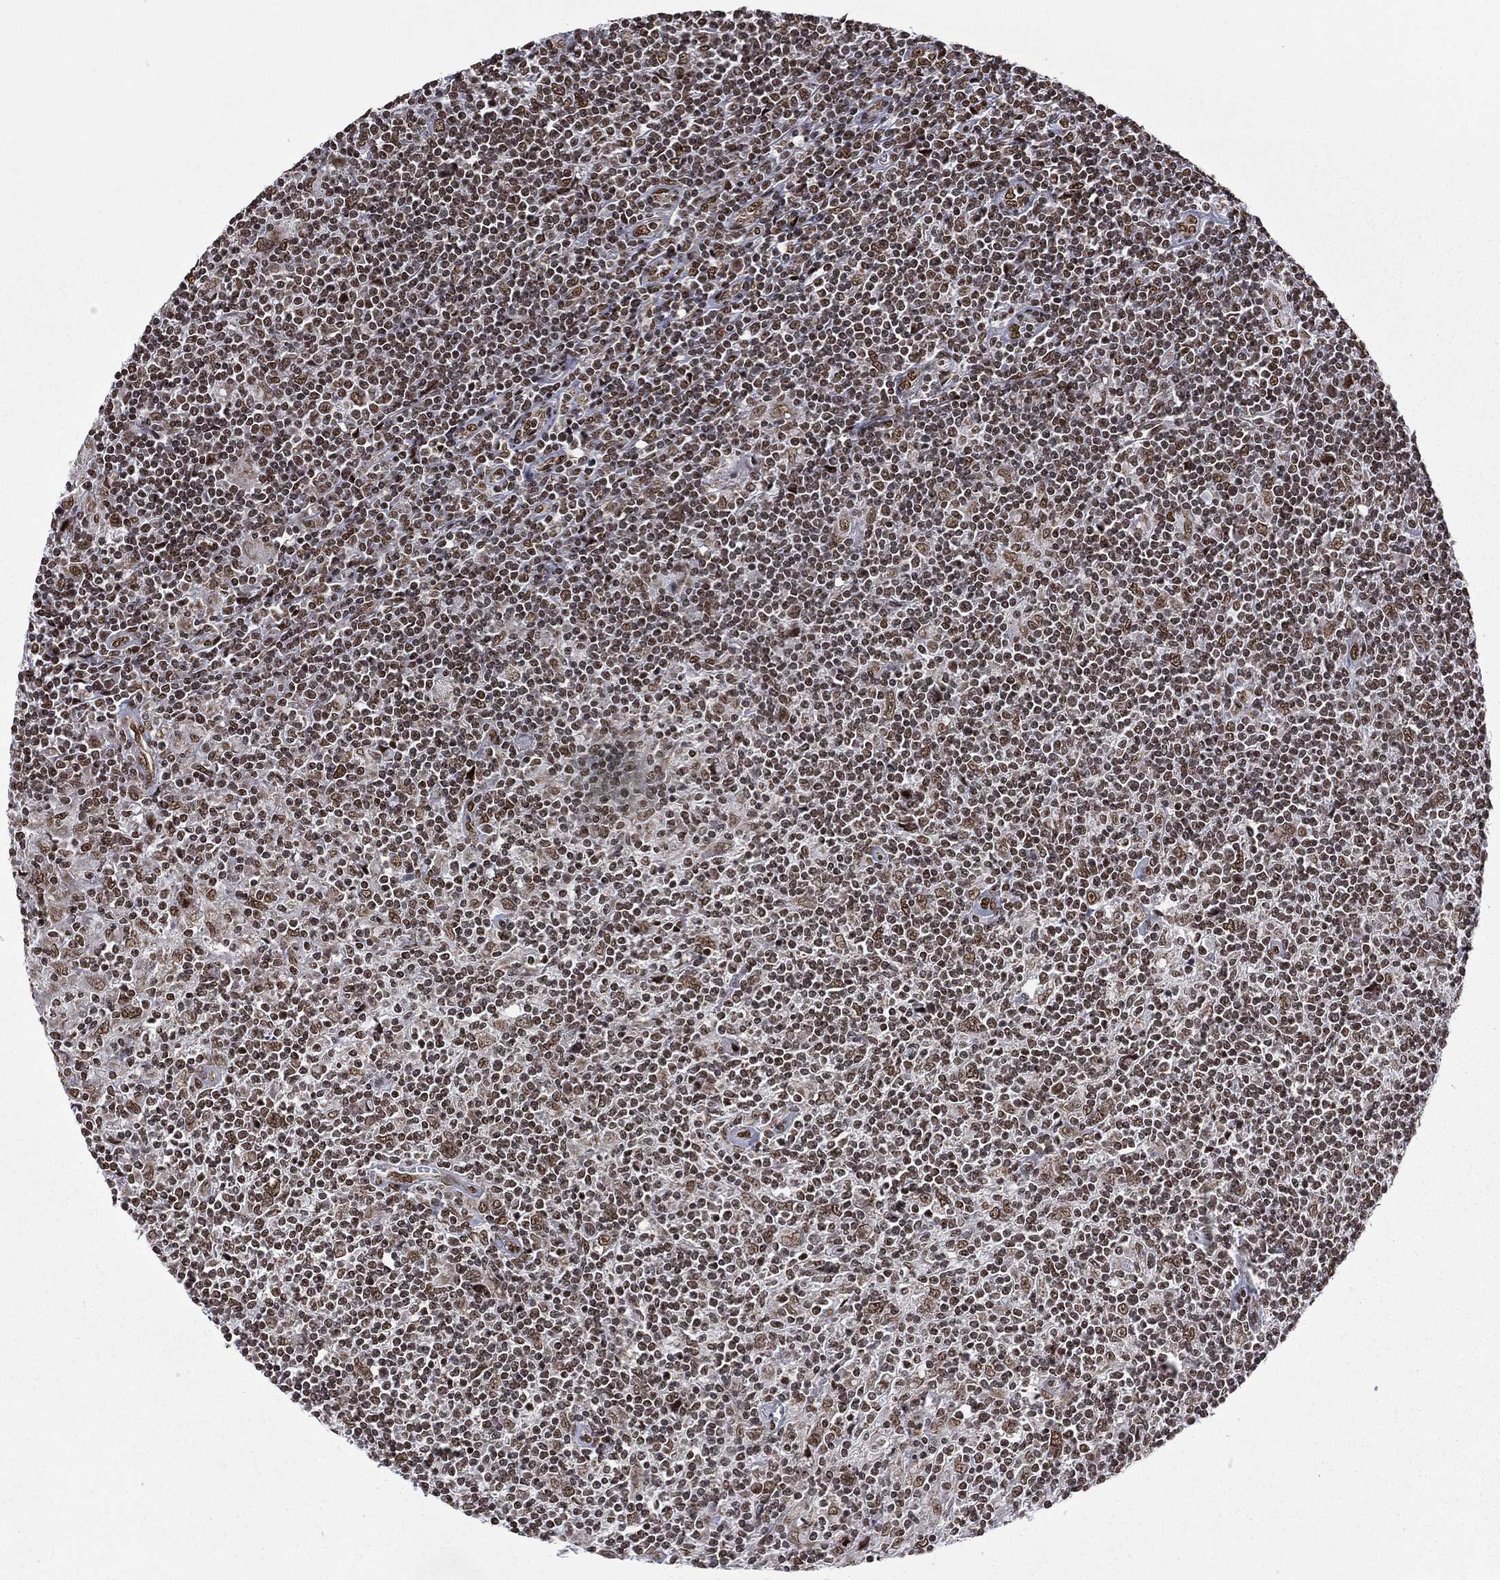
{"staining": {"intensity": "moderate", "quantity": ">75%", "location": "nuclear"}, "tissue": "lymphoma", "cell_type": "Tumor cells", "image_type": "cancer", "snomed": [{"axis": "morphology", "description": "Hodgkin's disease, NOS"}, {"axis": "topography", "description": "Lymph node"}], "caption": "Protein expression analysis of human lymphoma reveals moderate nuclear staining in about >75% of tumor cells.", "gene": "C5orf24", "patient": {"sex": "male", "age": 40}}